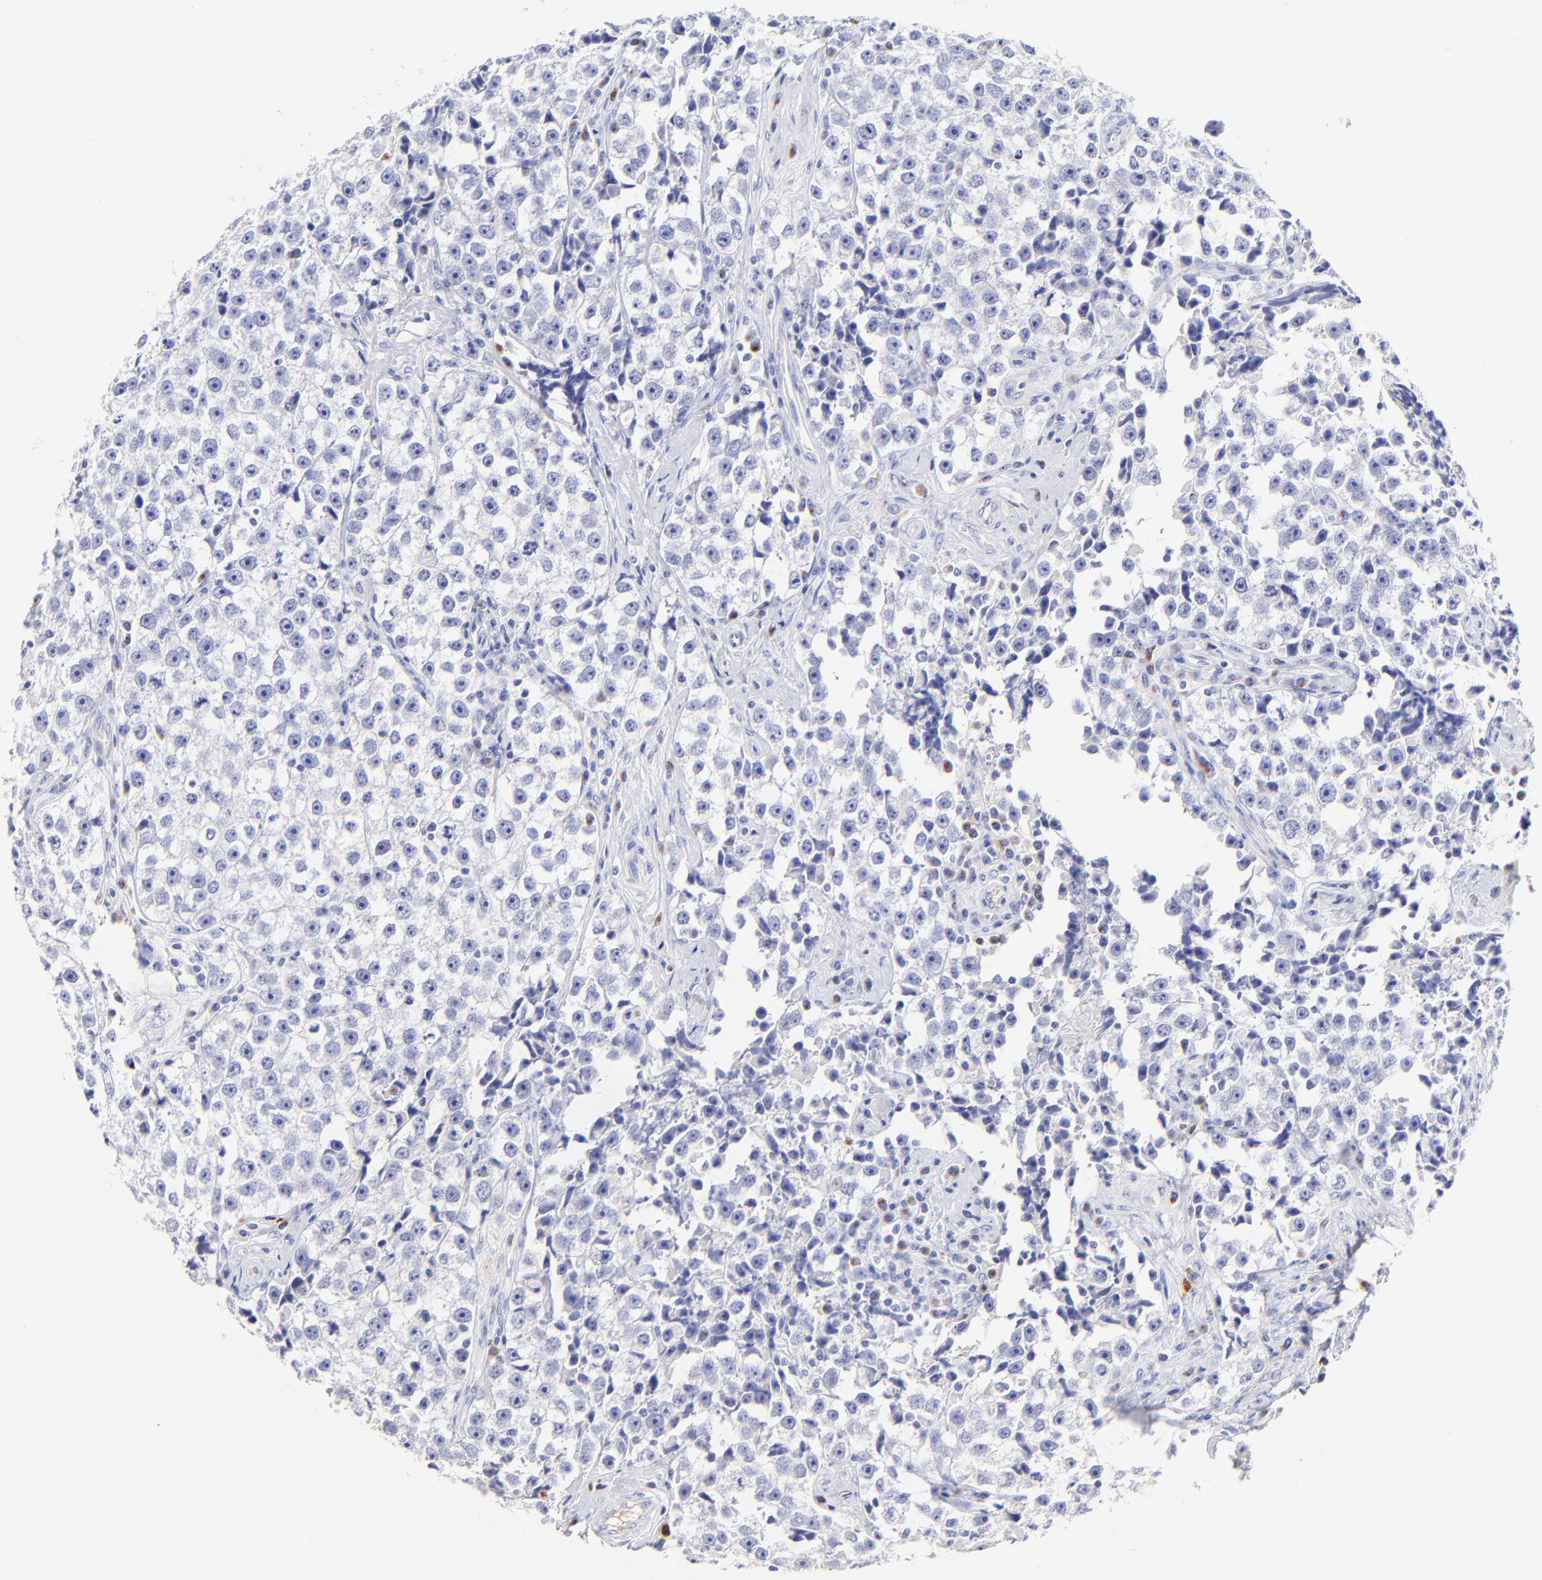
{"staining": {"intensity": "negative", "quantity": "none", "location": "none"}, "tissue": "testis cancer", "cell_type": "Tumor cells", "image_type": "cancer", "snomed": [{"axis": "morphology", "description": "Seminoma, NOS"}, {"axis": "topography", "description": "Testis"}], "caption": "A histopathology image of human testis cancer (seminoma) is negative for staining in tumor cells. Brightfield microscopy of immunohistochemistry (IHC) stained with DAB (3,3'-diaminobenzidine) (brown) and hematoxylin (blue), captured at high magnification.", "gene": "ASB9", "patient": {"sex": "male", "age": 32}}